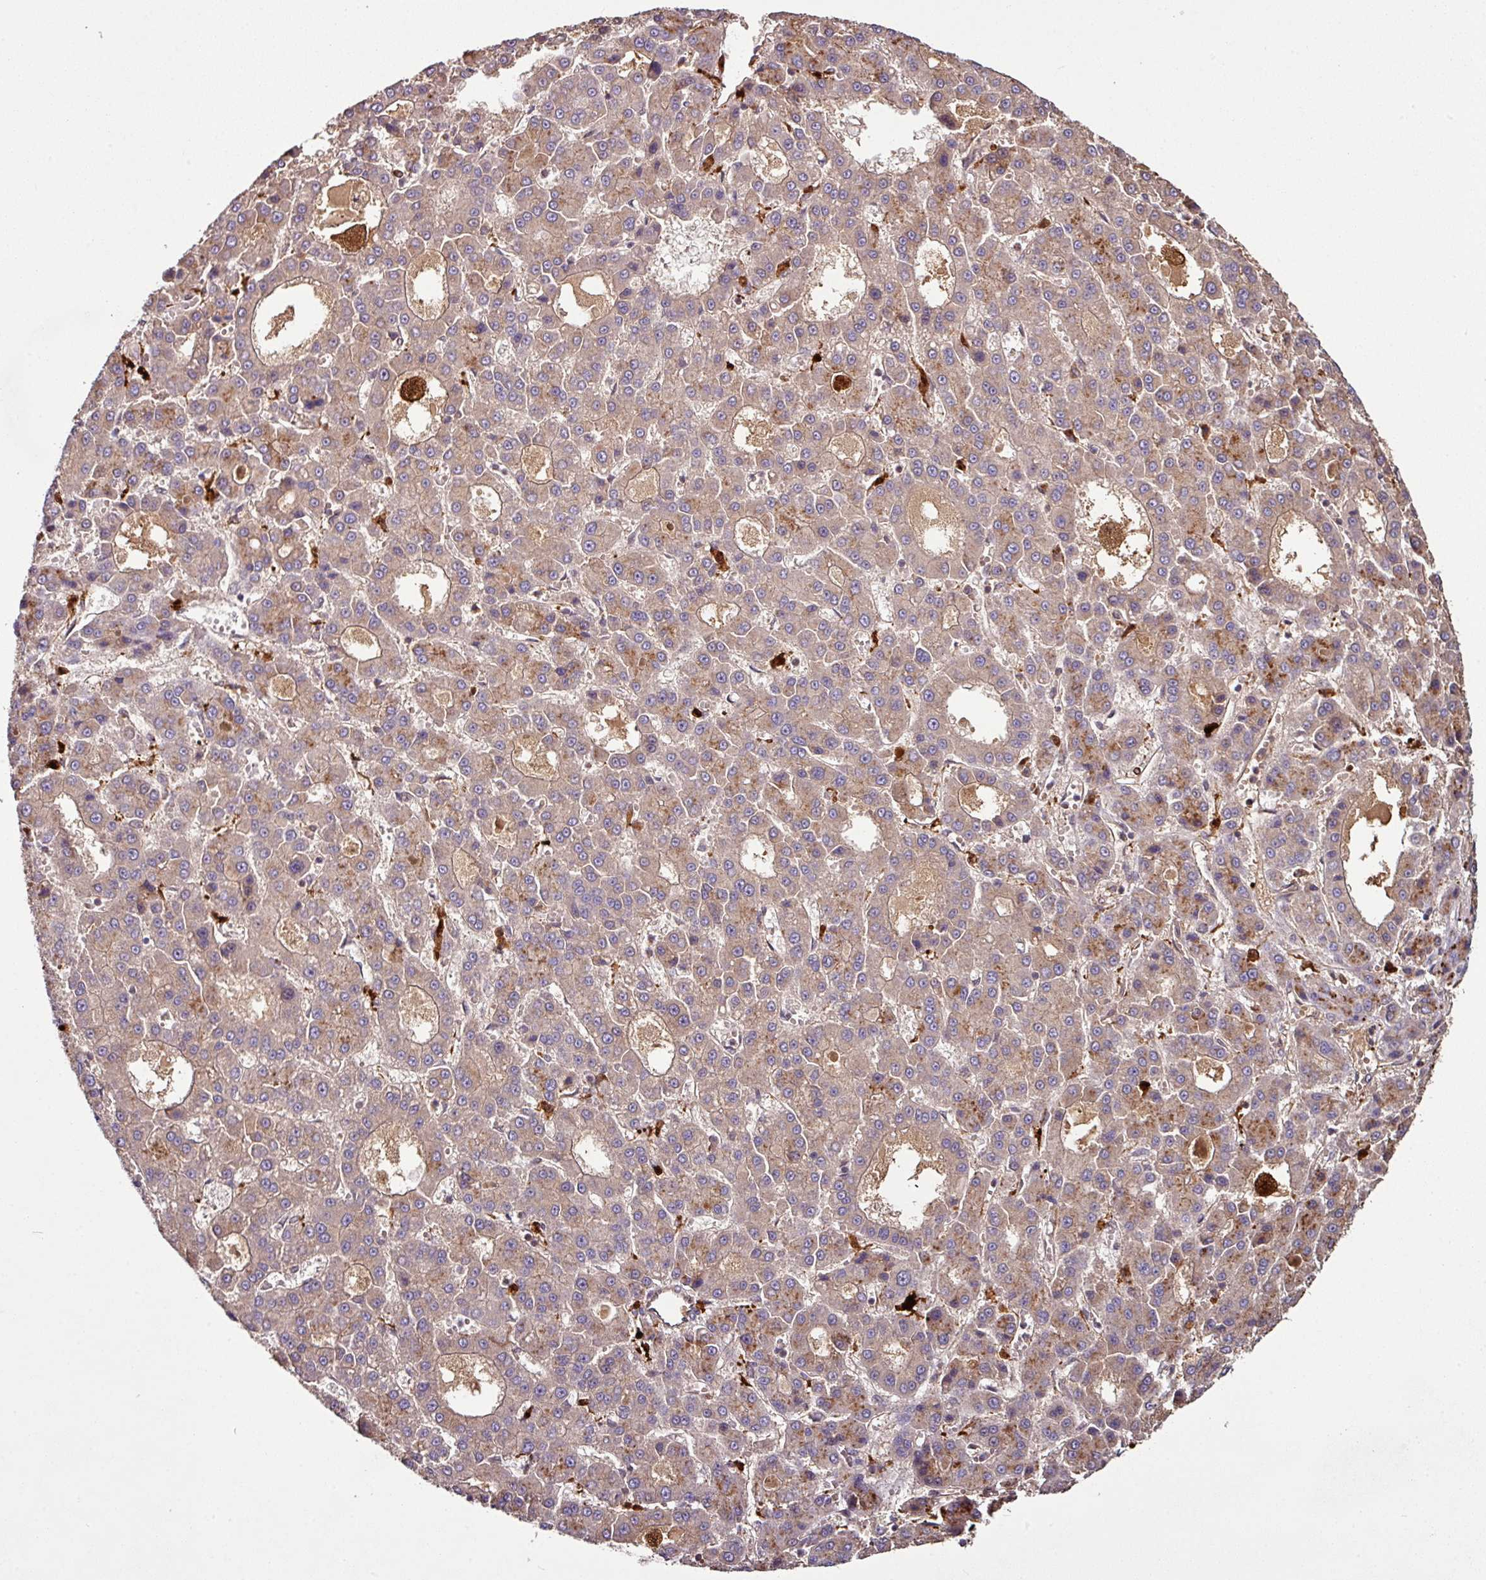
{"staining": {"intensity": "weak", "quantity": ">75%", "location": "cytoplasmic/membranous"}, "tissue": "liver cancer", "cell_type": "Tumor cells", "image_type": "cancer", "snomed": [{"axis": "morphology", "description": "Carcinoma, Hepatocellular, NOS"}, {"axis": "topography", "description": "Liver"}], "caption": "Immunohistochemical staining of human liver hepatocellular carcinoma shows low levels of weak cytoplasmic/membranous protein positivity in approximately >75% of tumor cells.", "gene": "GNPDA1", "patient": {"sex": "male", "age": 70}}